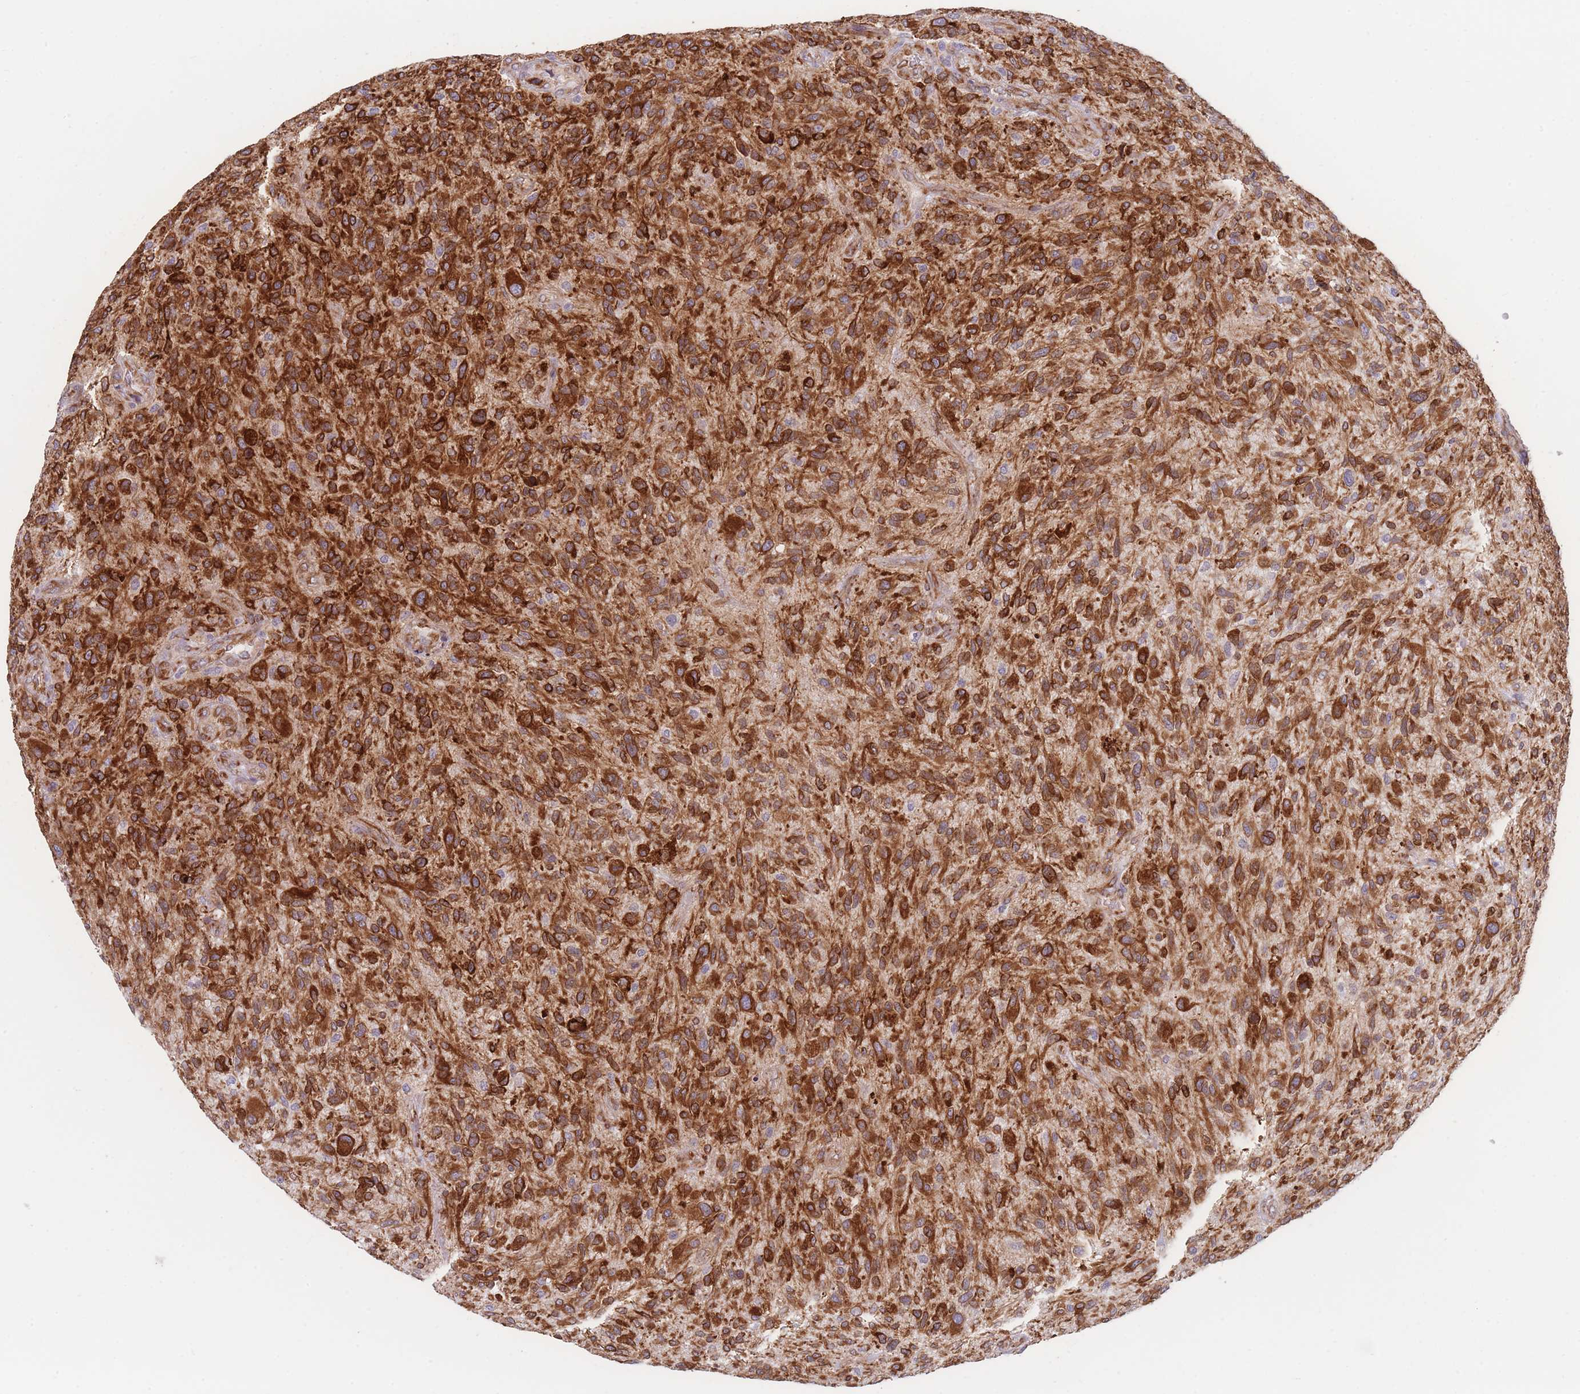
{"staining": {"intensity": "strong", "quantity": ">75%", "location": "cytoplasmic/membranous"}, "tissue": "glioma", "cell_type": "Tumor cells", "image_type": "cancer", "snomed": [{"axis": "morphology", "description": "Glioma, malignant, High grade"}, {"axis": "topography", "description": "Brain"}], "caption": "Human malignant glioma (high-grade) stained for a protein (brown) exhibits strong cytoplasmic/membranous positive expression in approximately >75% of tumor cells.", "gene": "AK9", "patient": {"sex": "male", "age": 47}}